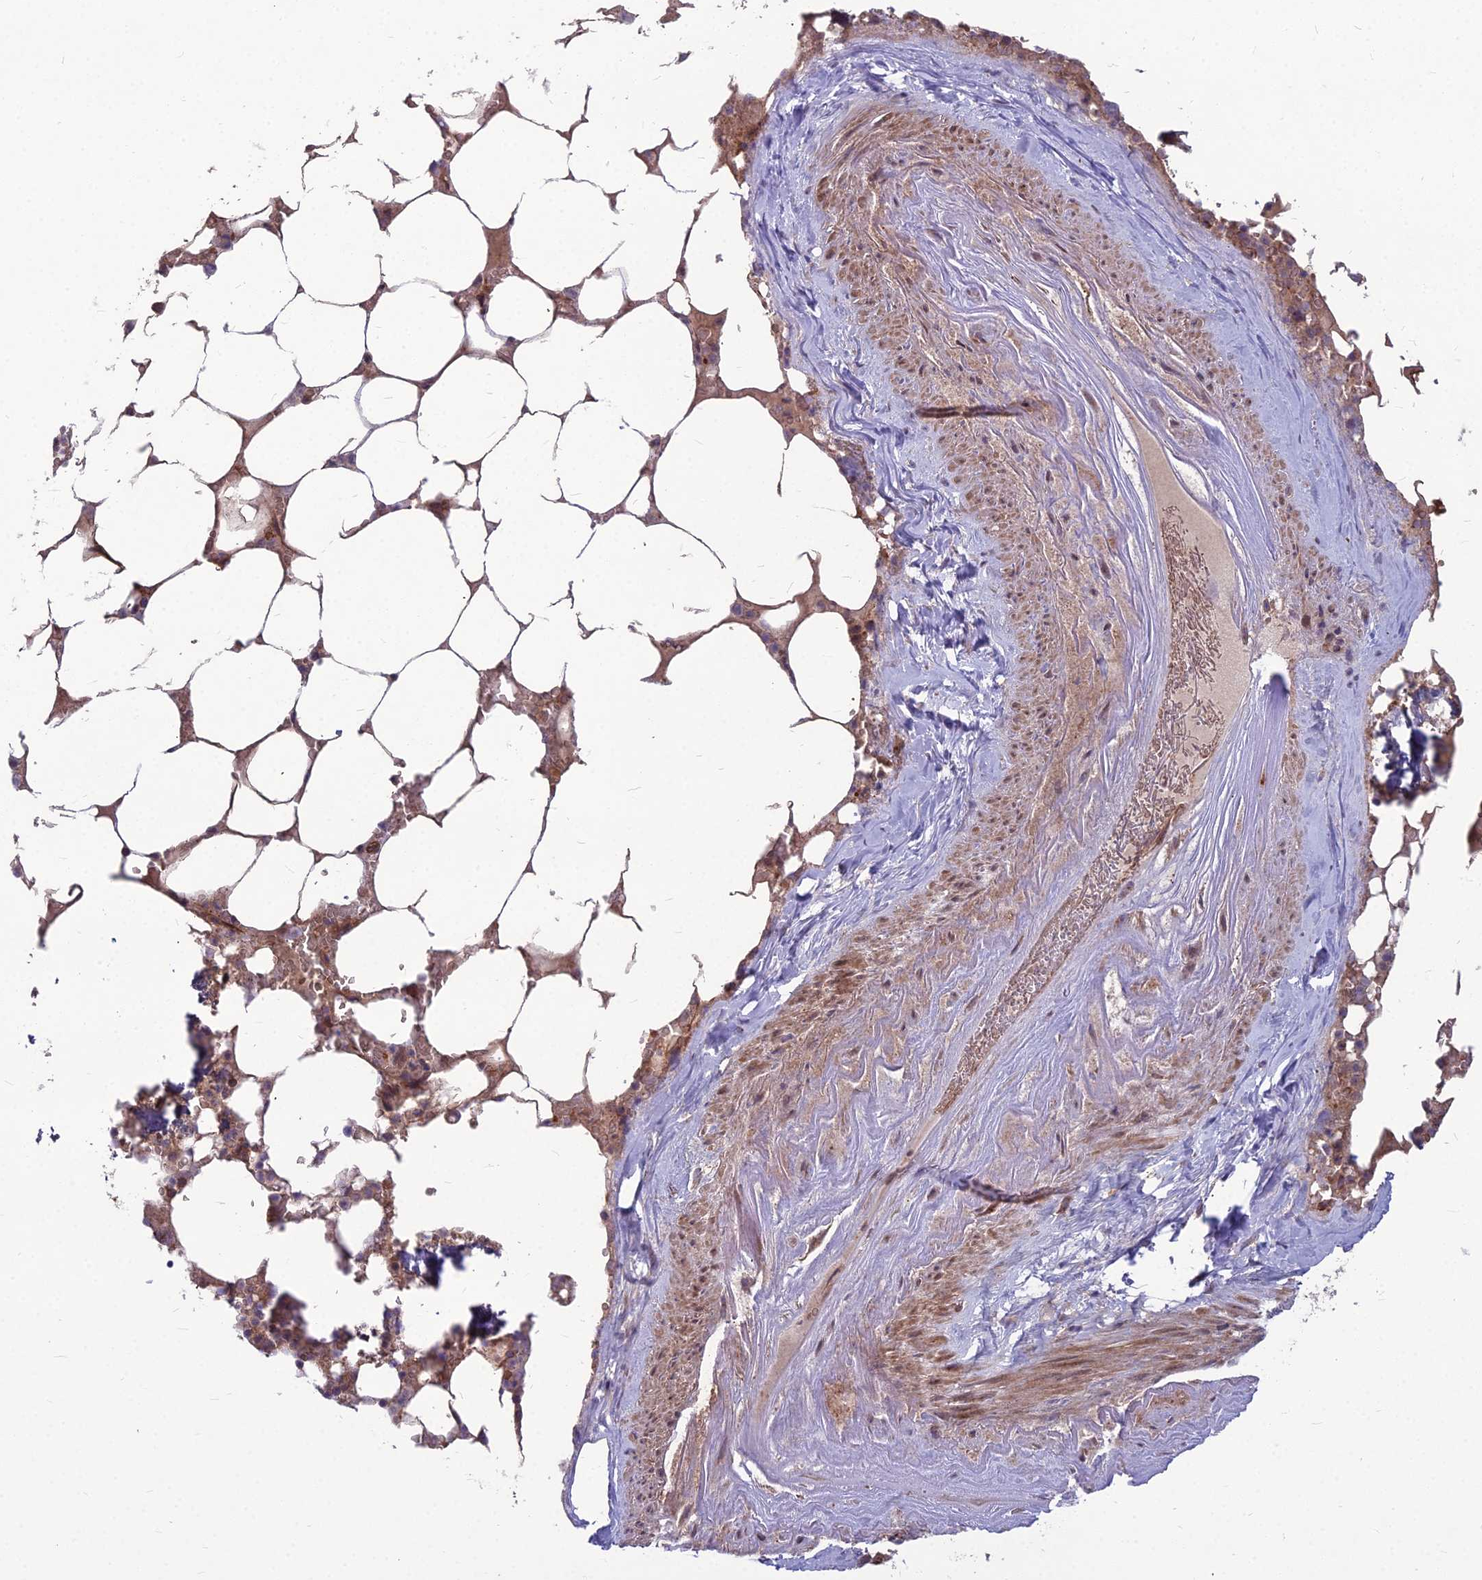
{"staining": {"intensity": "moderate", "quantity": "25%-75%", "location": "cytoplasmic/membranous"}, "tissue": "bone marrow", "cell_type": "Hematopoietic cells", "image_type": "normal", "snomed": [{"axis": "morphology", "description": "Normal tissue, NOS"}, {"axis": "topography", "description": "Bone marrow"}], "caption": "This is a histology image of immunohistochemistry (IHC) staining of unremarkable bone marrow, which shows moderate staining in the cytoplasmic/membranous of hematopoietic cells.", "gene": "MFSD8", "patient": {"sex": "male", "age": 64}}